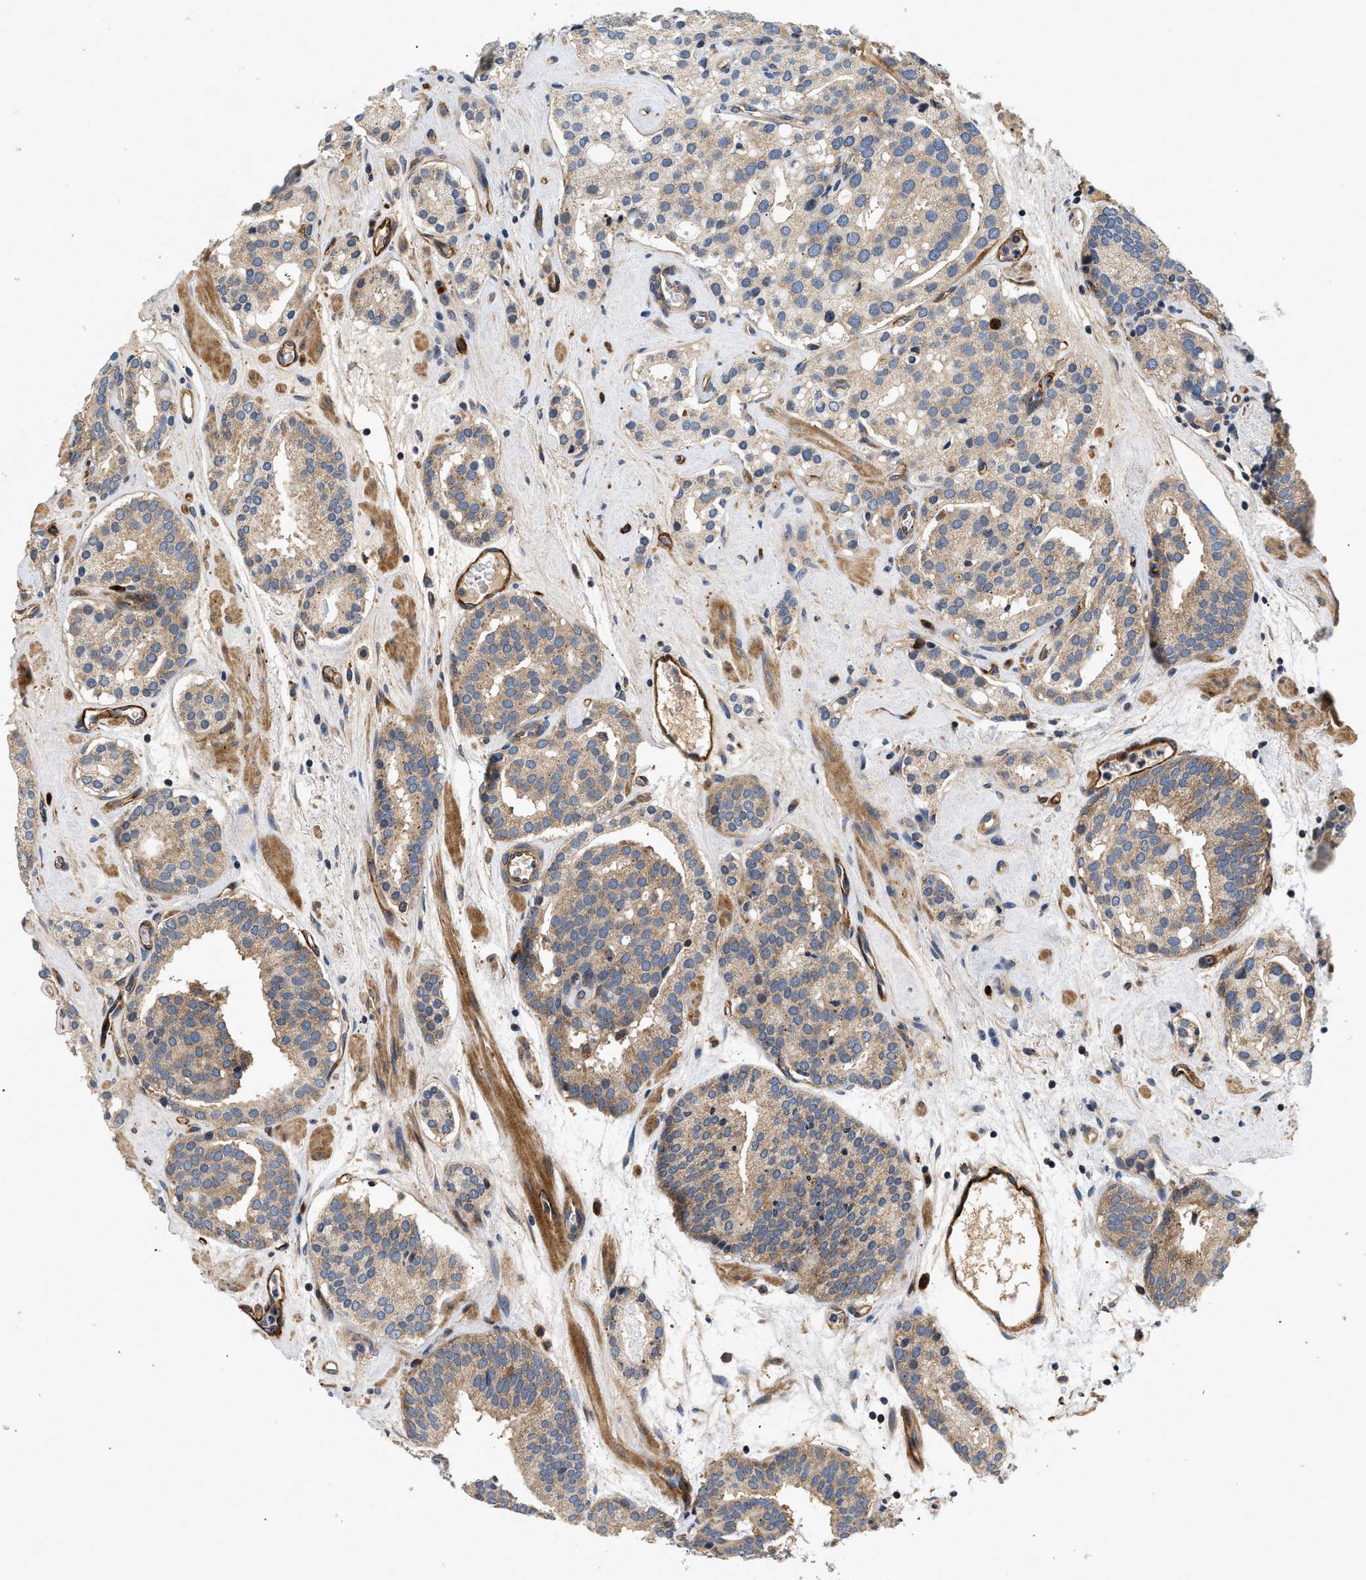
{"staining": {"intensity": "moderate", "quantity": ">75%", "location": "cytoplasmic/membranous"}, "tissue": "prostate cancer", "cell_type": "Tumor cells", "image_type": "cancer", "snomed": [{"axis": "morphology", "description": "Adenocarcinoma, Low grade"}, {"axis": "topography", "description": "Prostate"}], "caption": "High-magnification brightfield microscopy of prostate cancer (adenocarcinoma (low-grade)) stained with DAB (brown) and counterstained with hematoxylin (blue). tumor cells exhibit moderate cytoplasmic/membranous staining is appreciated in about>75% of cells.", "gene": "NME6", "patient": {"sex": "male", "age": 69}}